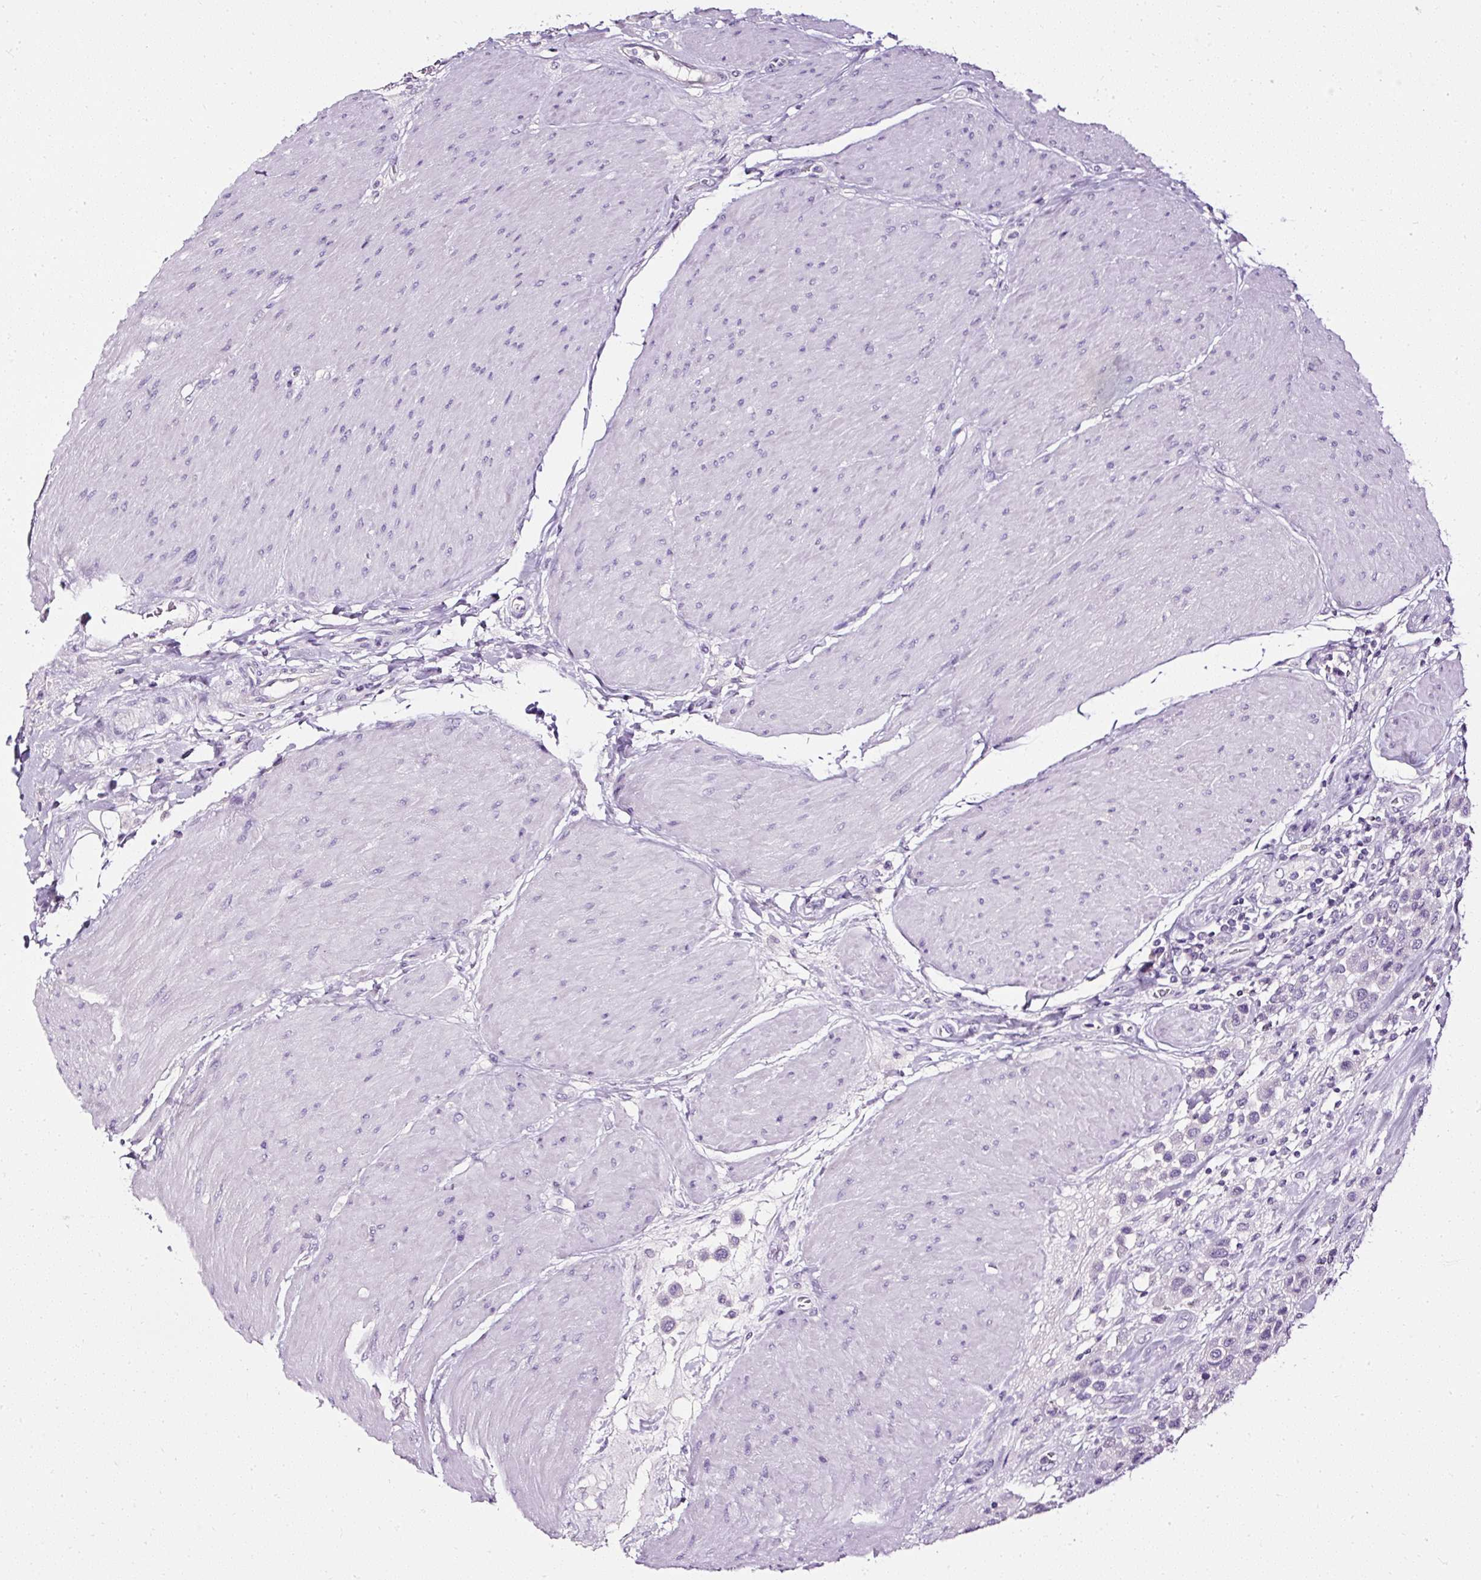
{"staining": {"intensity": "negative", "quantity": "none", "location": "none"}, "tissue": "urothelial cancer", "cell_type": "Tumor cells", "image_type": "cancer", "snomed": [{"axis": "morphology", "description": "Urothelial carcinoma, High grade"}, {"axis": "topography", "description": "Urinary bladder"}], "caption": "Tumor cells show no significant staining in urothelial cancer. (Immunohistochemistry, brightfield microscopy, high magnification).", "gene": "ATP2A1", "patient": {"sex": "male", "age": 50}}